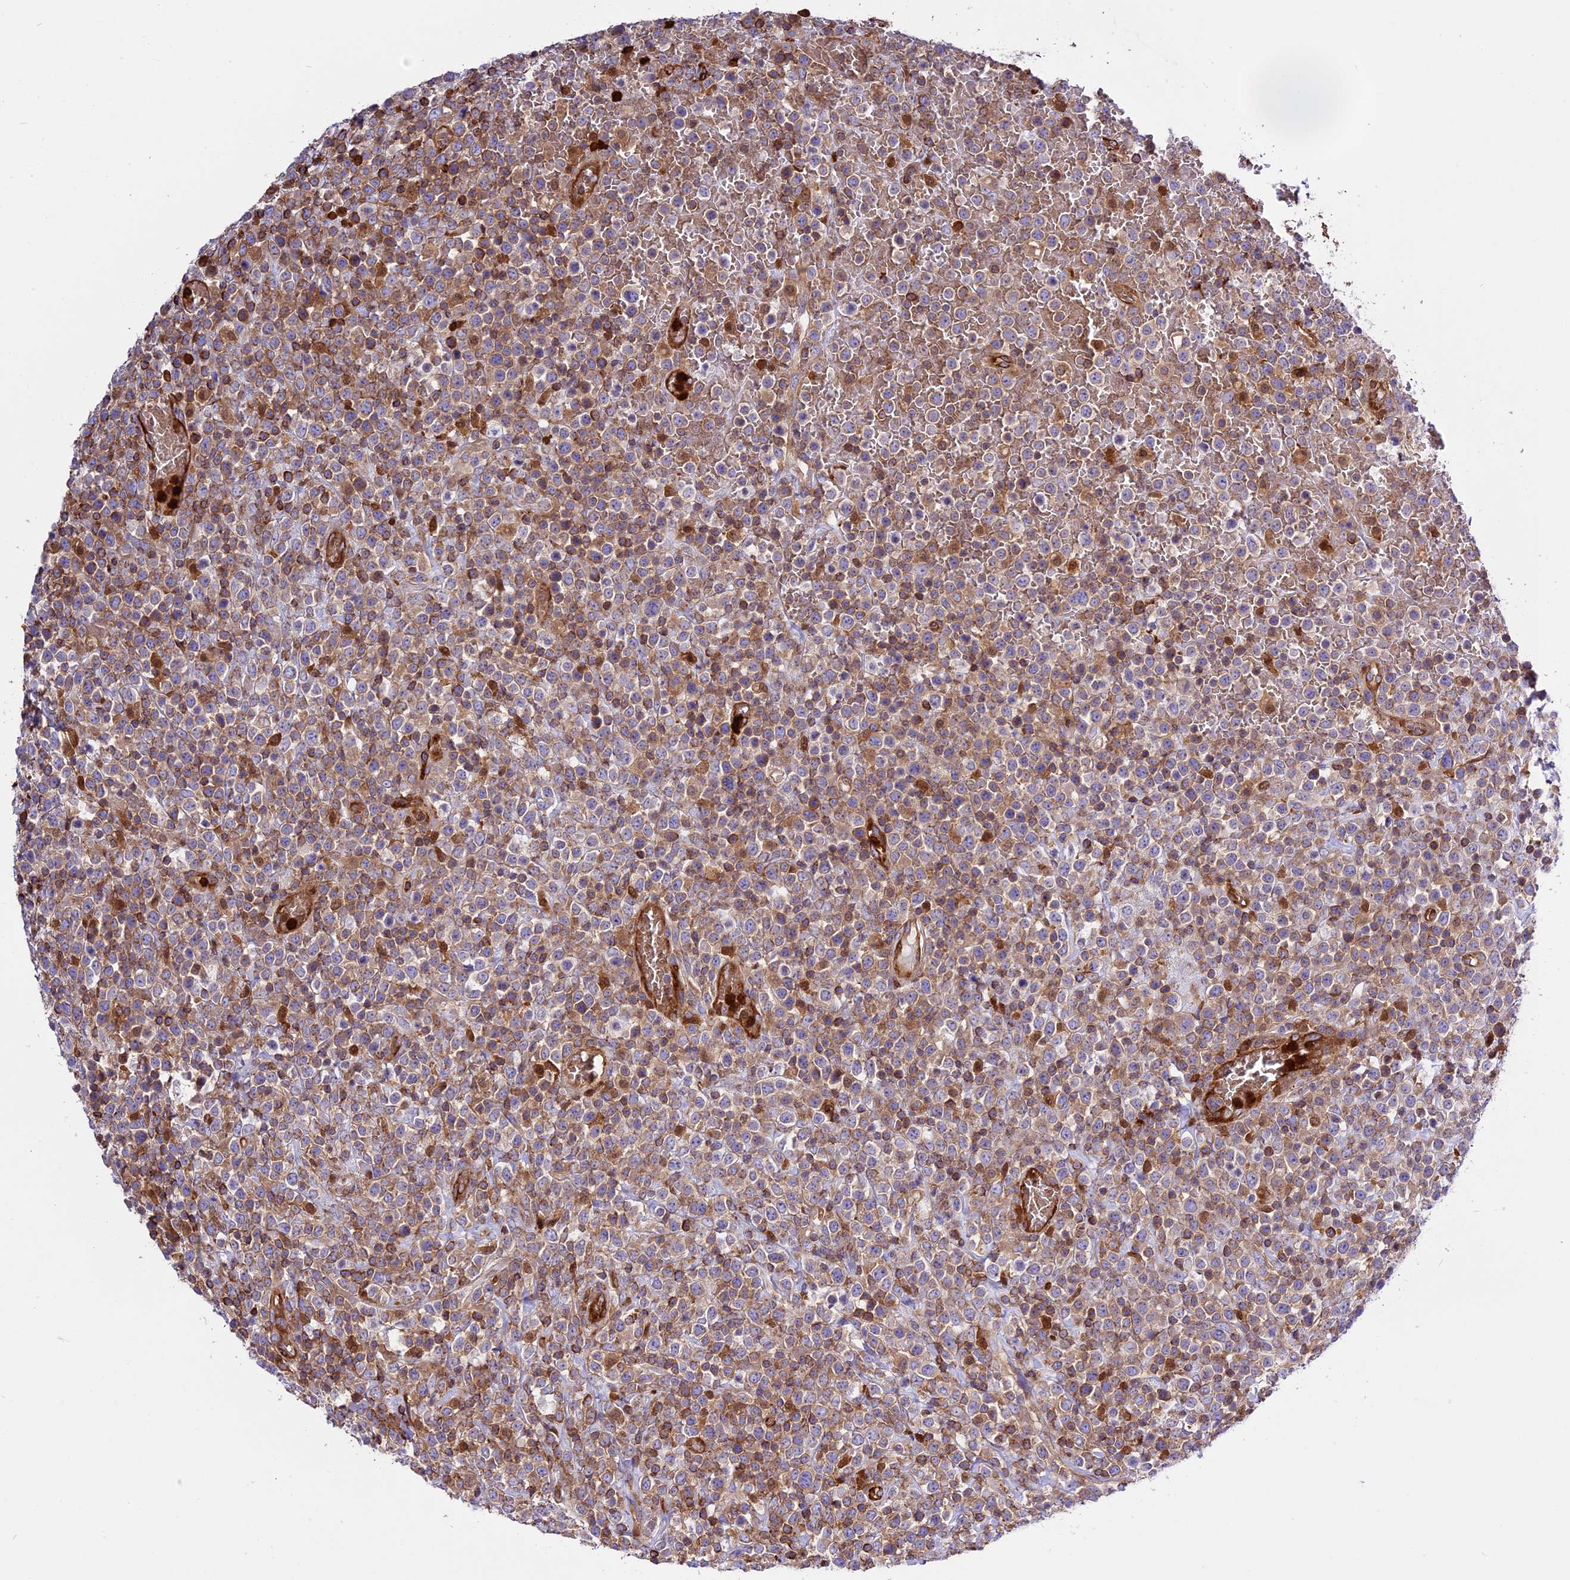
{"staining": {"intensity": "moderate", "quantity": "25%-75%", "location": "cytoplasmic/membranous"}, "tissue": "lymphoma", "cell_type": "Tumor cells", "image_type": "cancer", "snomed": [{"axis": "morphology", "description": "Malignant lymphoma, non-Hodgkin's type, High grade"}, {"axis": "topography", "description": "Colon"}], "caption": "This histopathology image exhibits immunohistochemistry staining of lymphoma, with medium moderate cytoplasmic/membranous expression in about 25%-75% of tumor cells.", "gene": "CD99L2", "patient": {"sex": "female", "age": 53}}